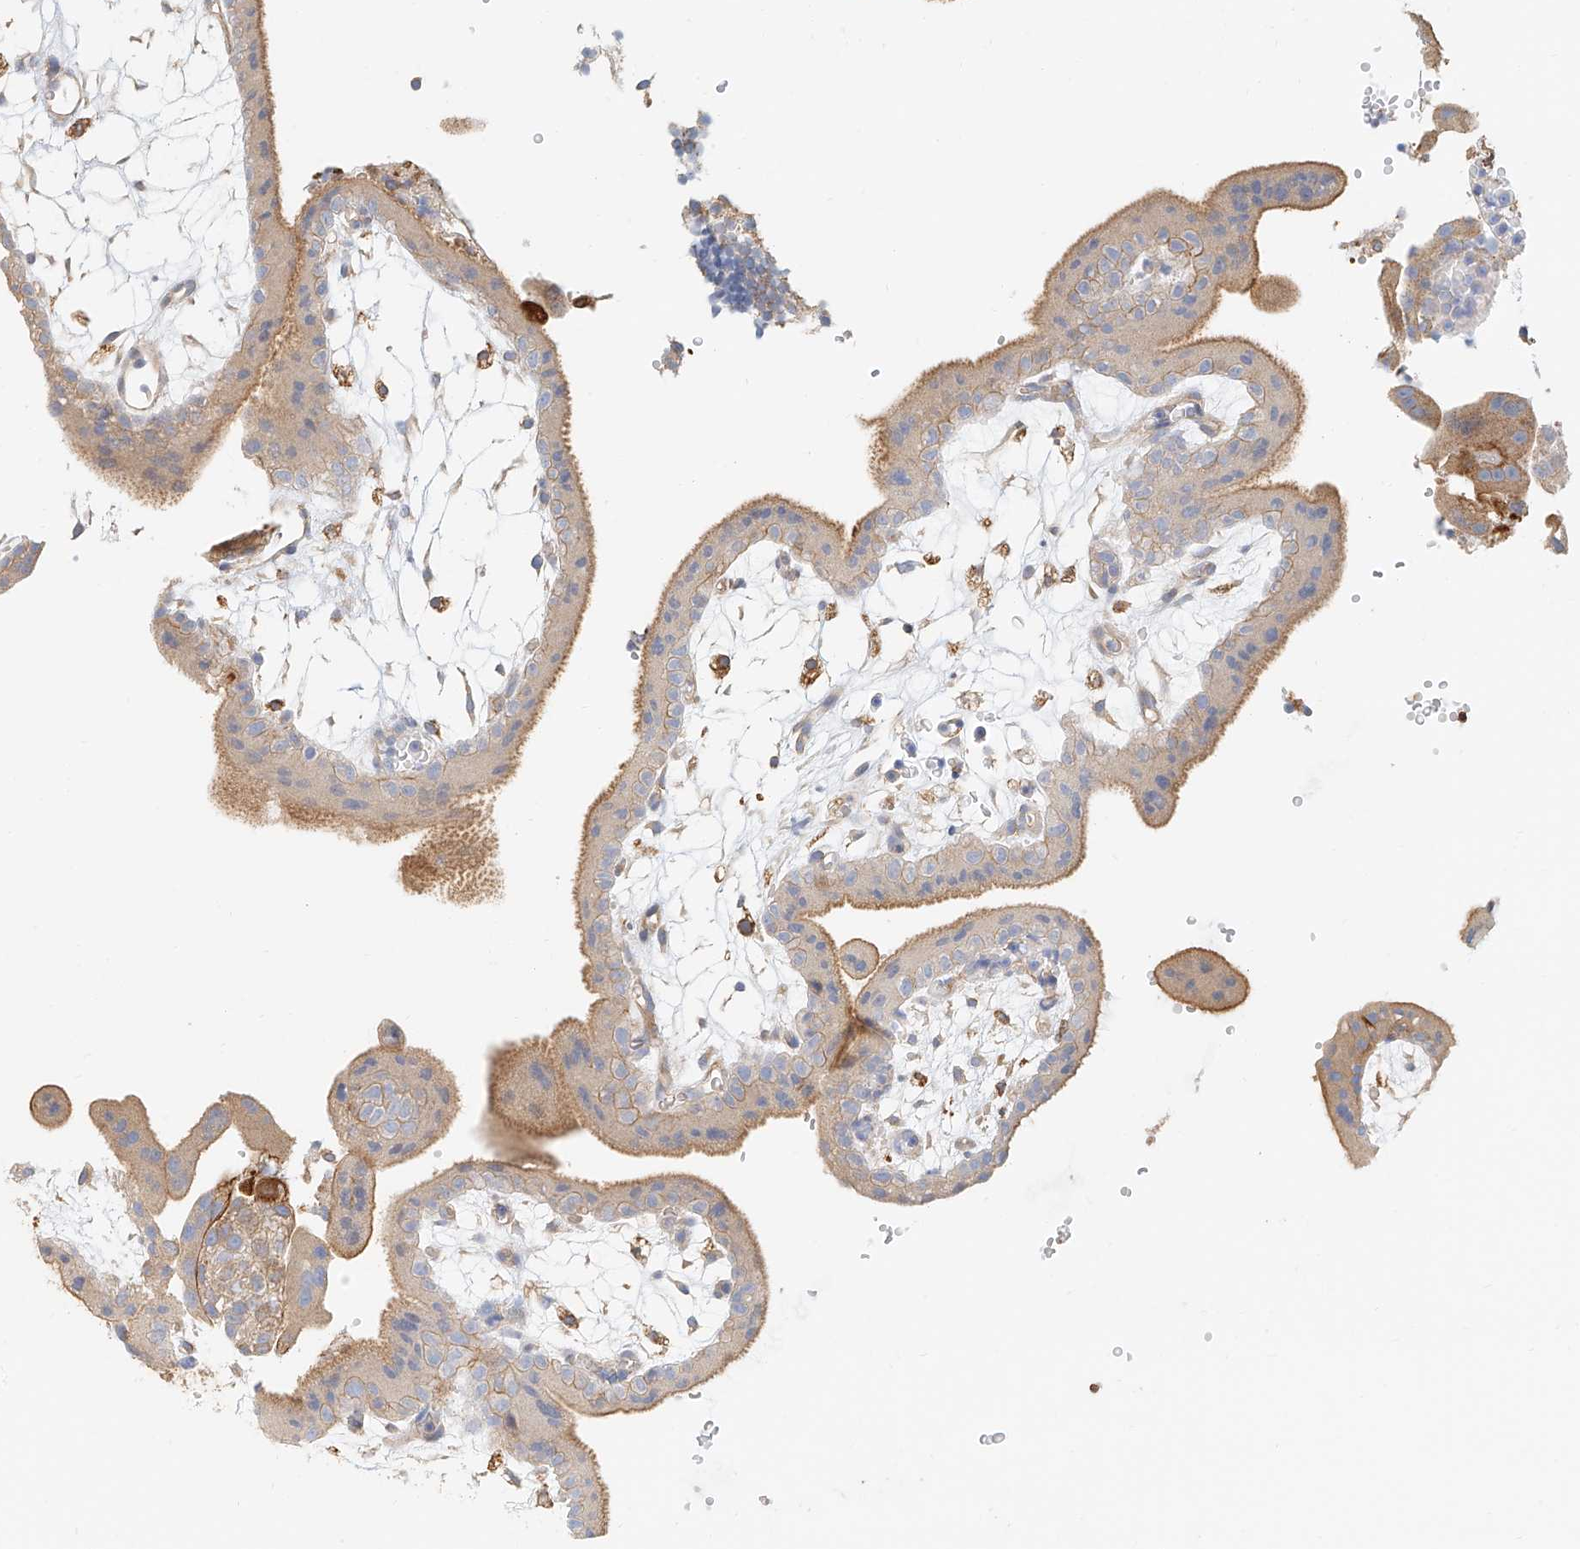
{"staining": {"intensity": "moderate", "quantity": "<25%", "location": "cytoplasmic/membranous"}, "tissue": "placenta", "cell_type": "Decidual cells", "image_type": "normal", "snomed": [{"axis": "morphology", "description": "Normal tissue, NOS"}, {"axis": "topography", "description": "Placenta"}], "caption": "IHC of benign placenta exhibits low levels of moderate cytoplasmic/membranous staining in about <25% of decidual cells. (DAB IHC with brightfield microscopy, high magnification).", "gene": "DHRS7", "patient": {"sex": "female", "age": 18}}